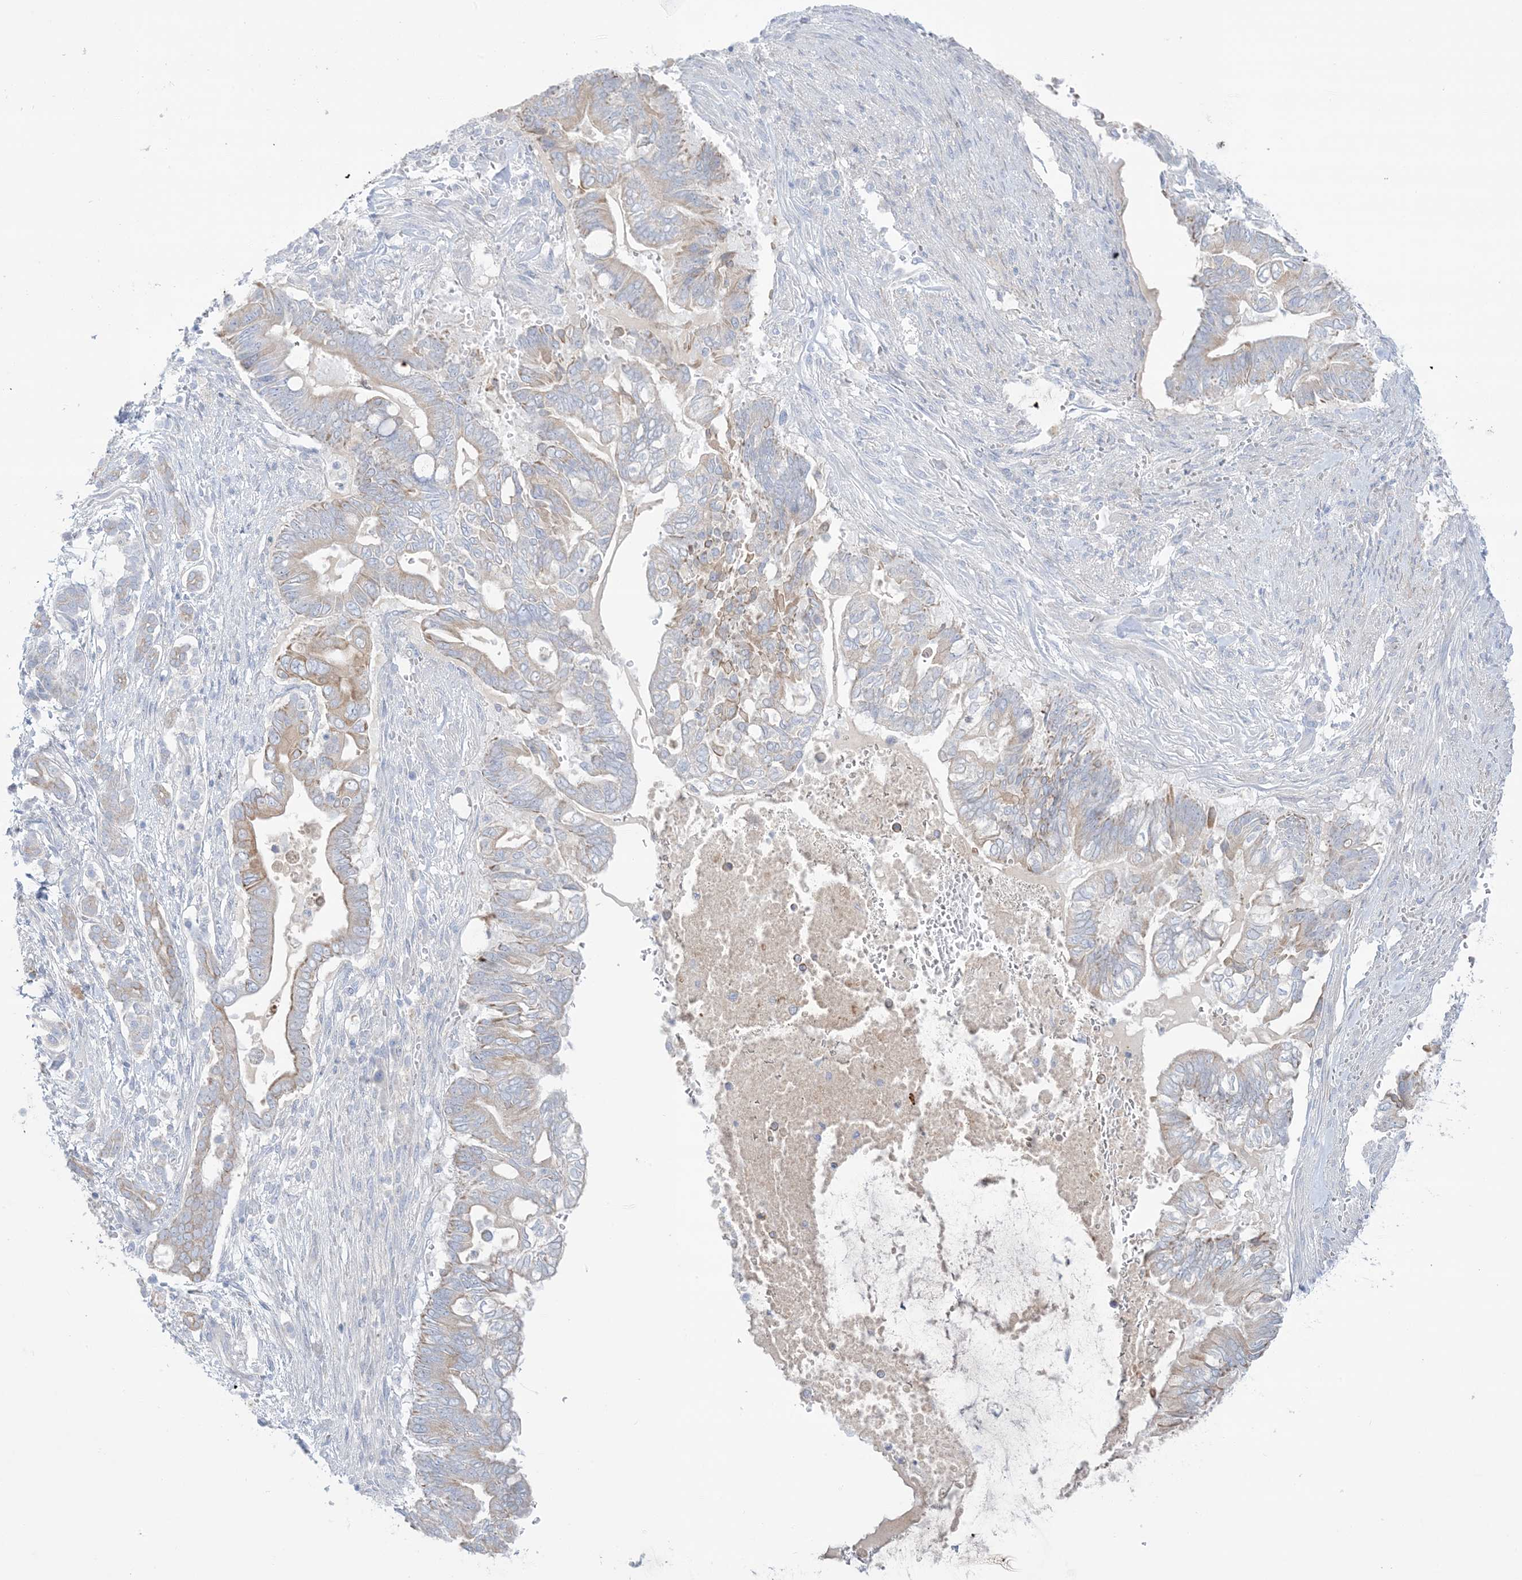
{"staining": {"intensity": "weak", "quantity": "<25%", "location": "cytoplasmic/membranous"}, "tissue": "pancreatic cancer", "cell_type": "Tumor cells", "image_type": "cancer", "snomed": [{"axis": "morphology", "description": "Adenocarcinoma, NOS"}, {"axis": "topography", "description": "Pancreas"}], "caption": "Tumor cells are negative for brown protein staining in pancreatic cancer (adenocarcinoma).", "gene": "ATP11C", "patient": {"sex": "male", "age": 68}}